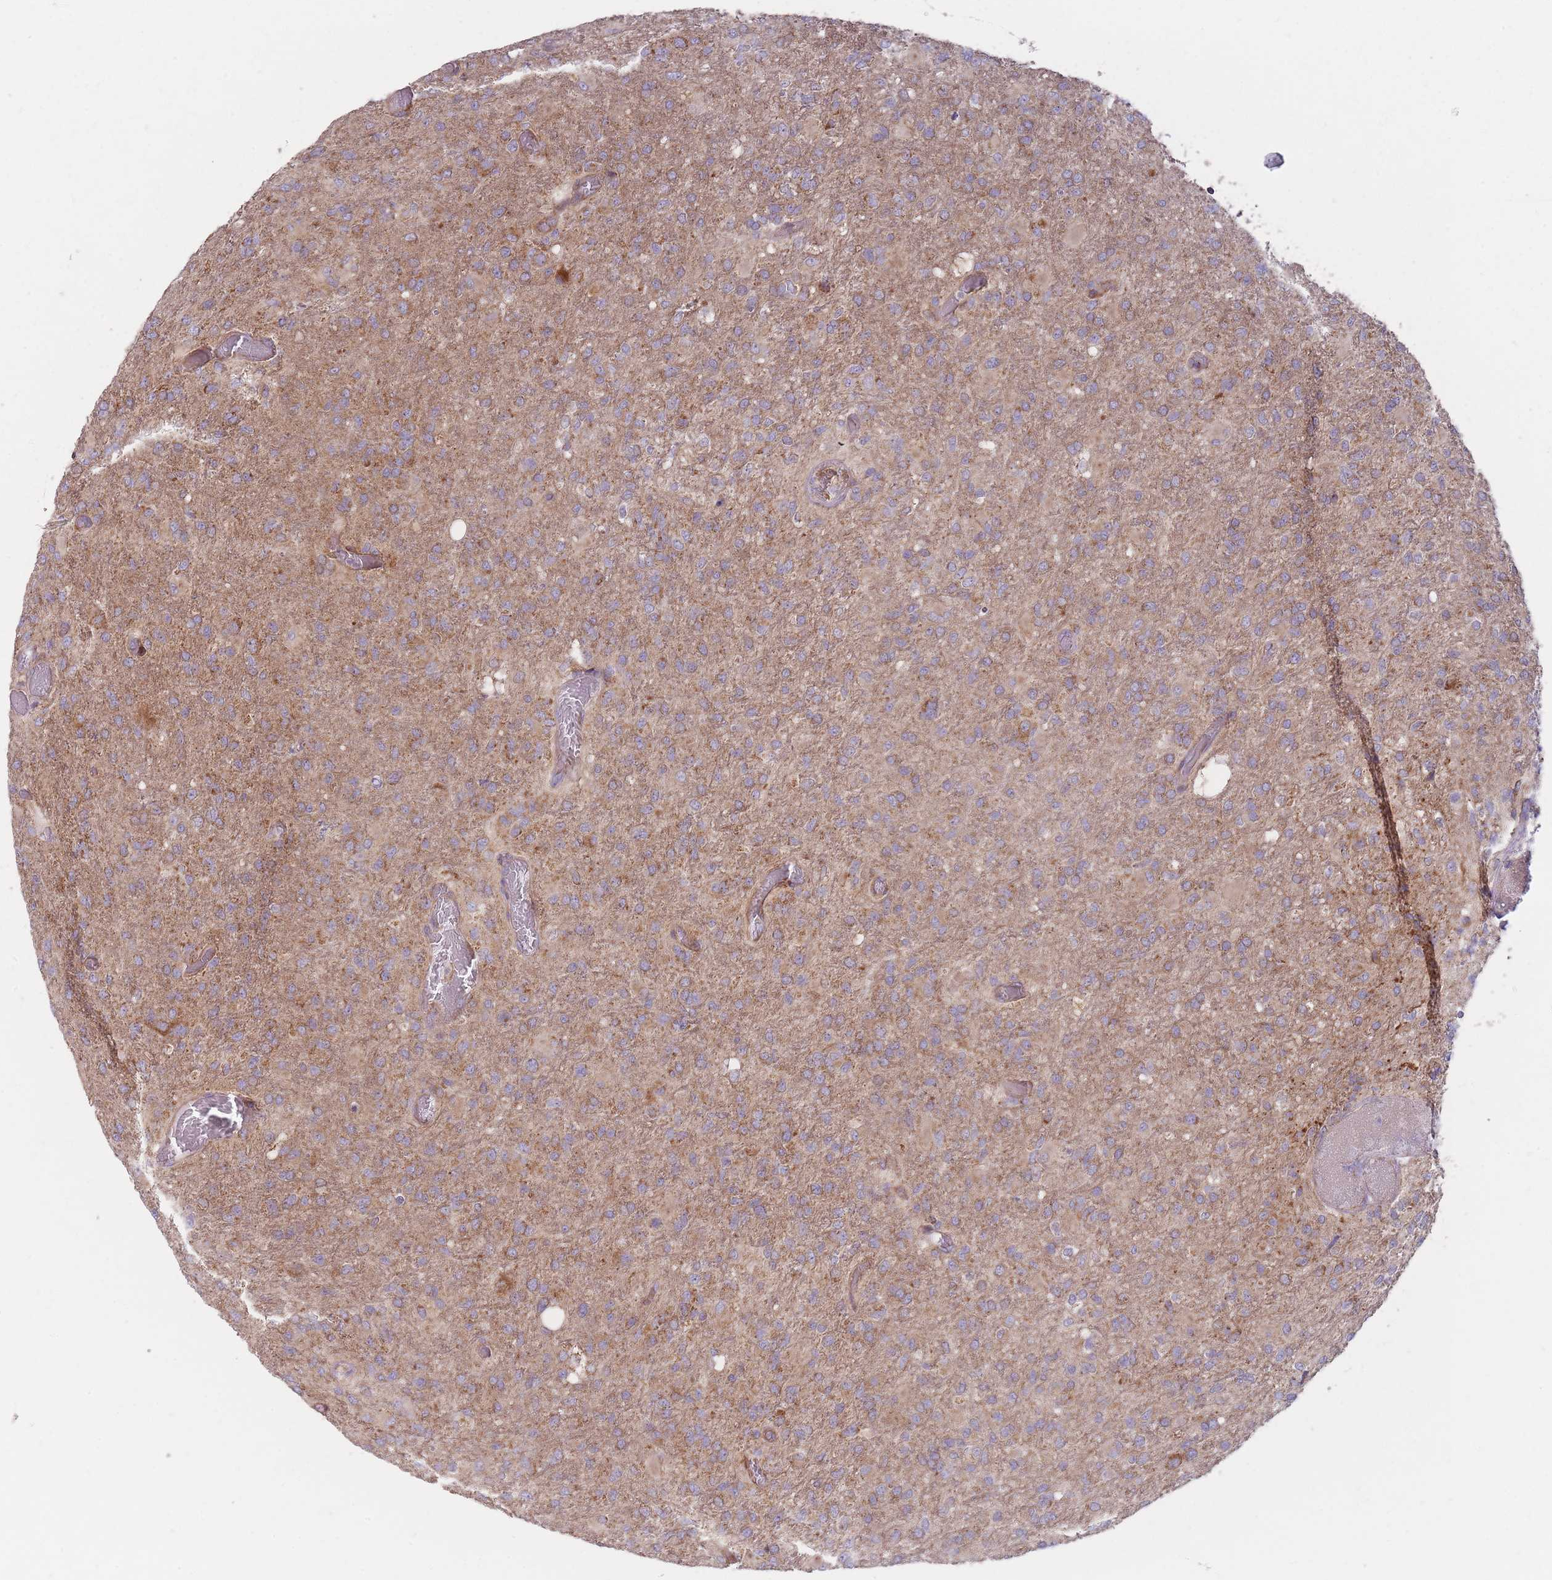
{"staining": {"intensity": "moderate", "quantity": ">75%", "location": "cytoplasmic/membranous"}, "tissue": "glioma", "cell_type": "Tumor cells", "image_type": "cancer", "snomed": [{"axis": "morphology", "description": "Glioma, malignant, High grade"}, {"axis": "topography", "description": "Brain"}], "caption": "Malignant glioma (high-grade) stained with IHC exhibits moderate cytoplasmic/membranous staining in about >75% of tumor cells. (Stains: DAB (3,3'-diaminobenzidine) in brown, nuclei in blue, Microscopy: brightfield microscopy at high magnification).", "gene": "NDUFA9", "patient": {"sex": "female", "age": 74}}